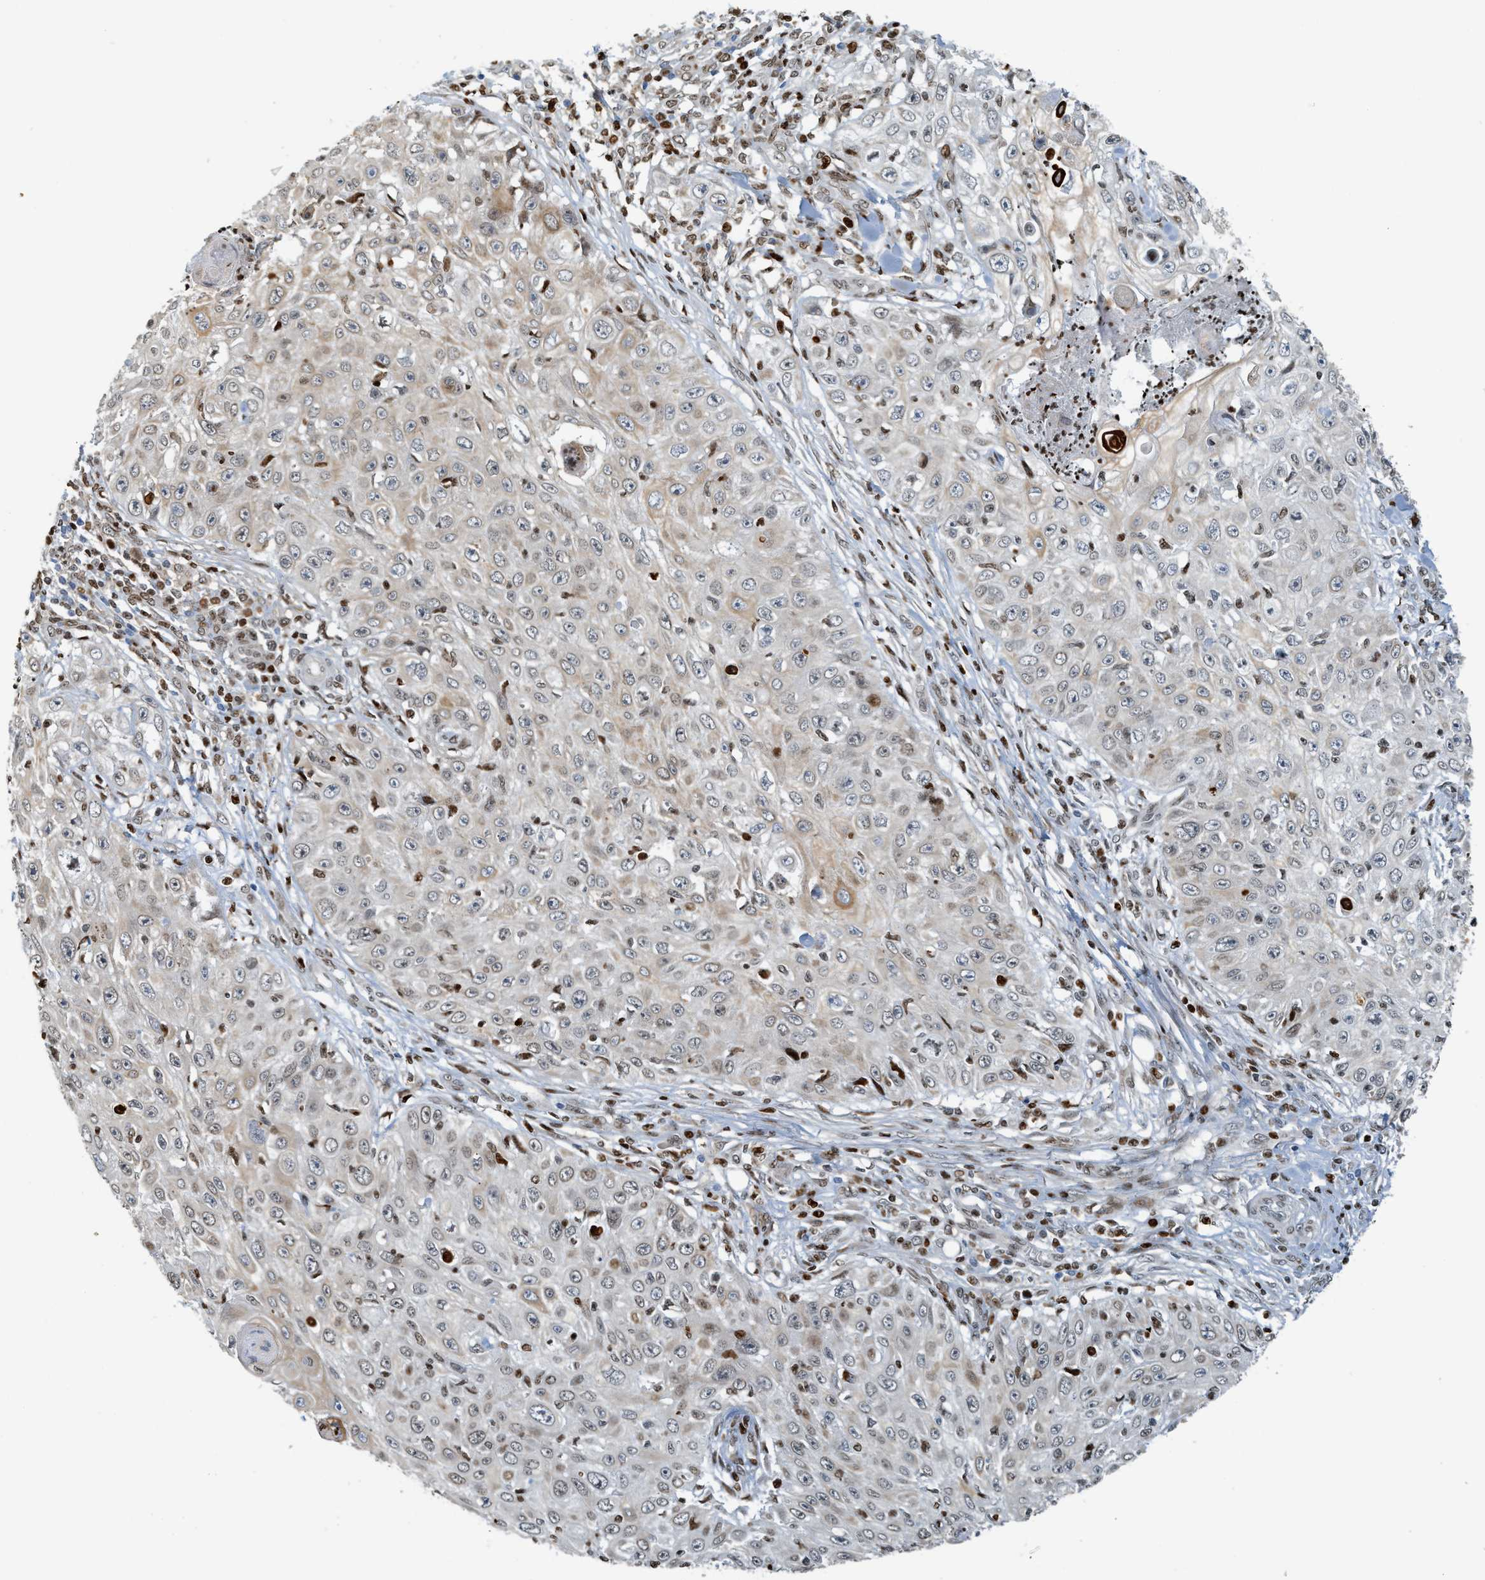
{"staining": {"intensity": "weak", "quantity": "<25%", "location": "cytoplasmic/membranous,nuclear"}, "tissue": "skin cancer", "cell_type": "Tumor cells", "image_type": "cancer", "snomed": [{"axis": "morphology", "description": "Squamous cell carcinoma, NOS"}, {"axis": "topography", "description": "Skin"}], "caption": "The immunohistochemistry (IHC) photomicrograph has no significant expression in tumor cells of skin cancer tissue.", "gene": "SH3D19", "patient": {"sex": "male", "age": 86}}